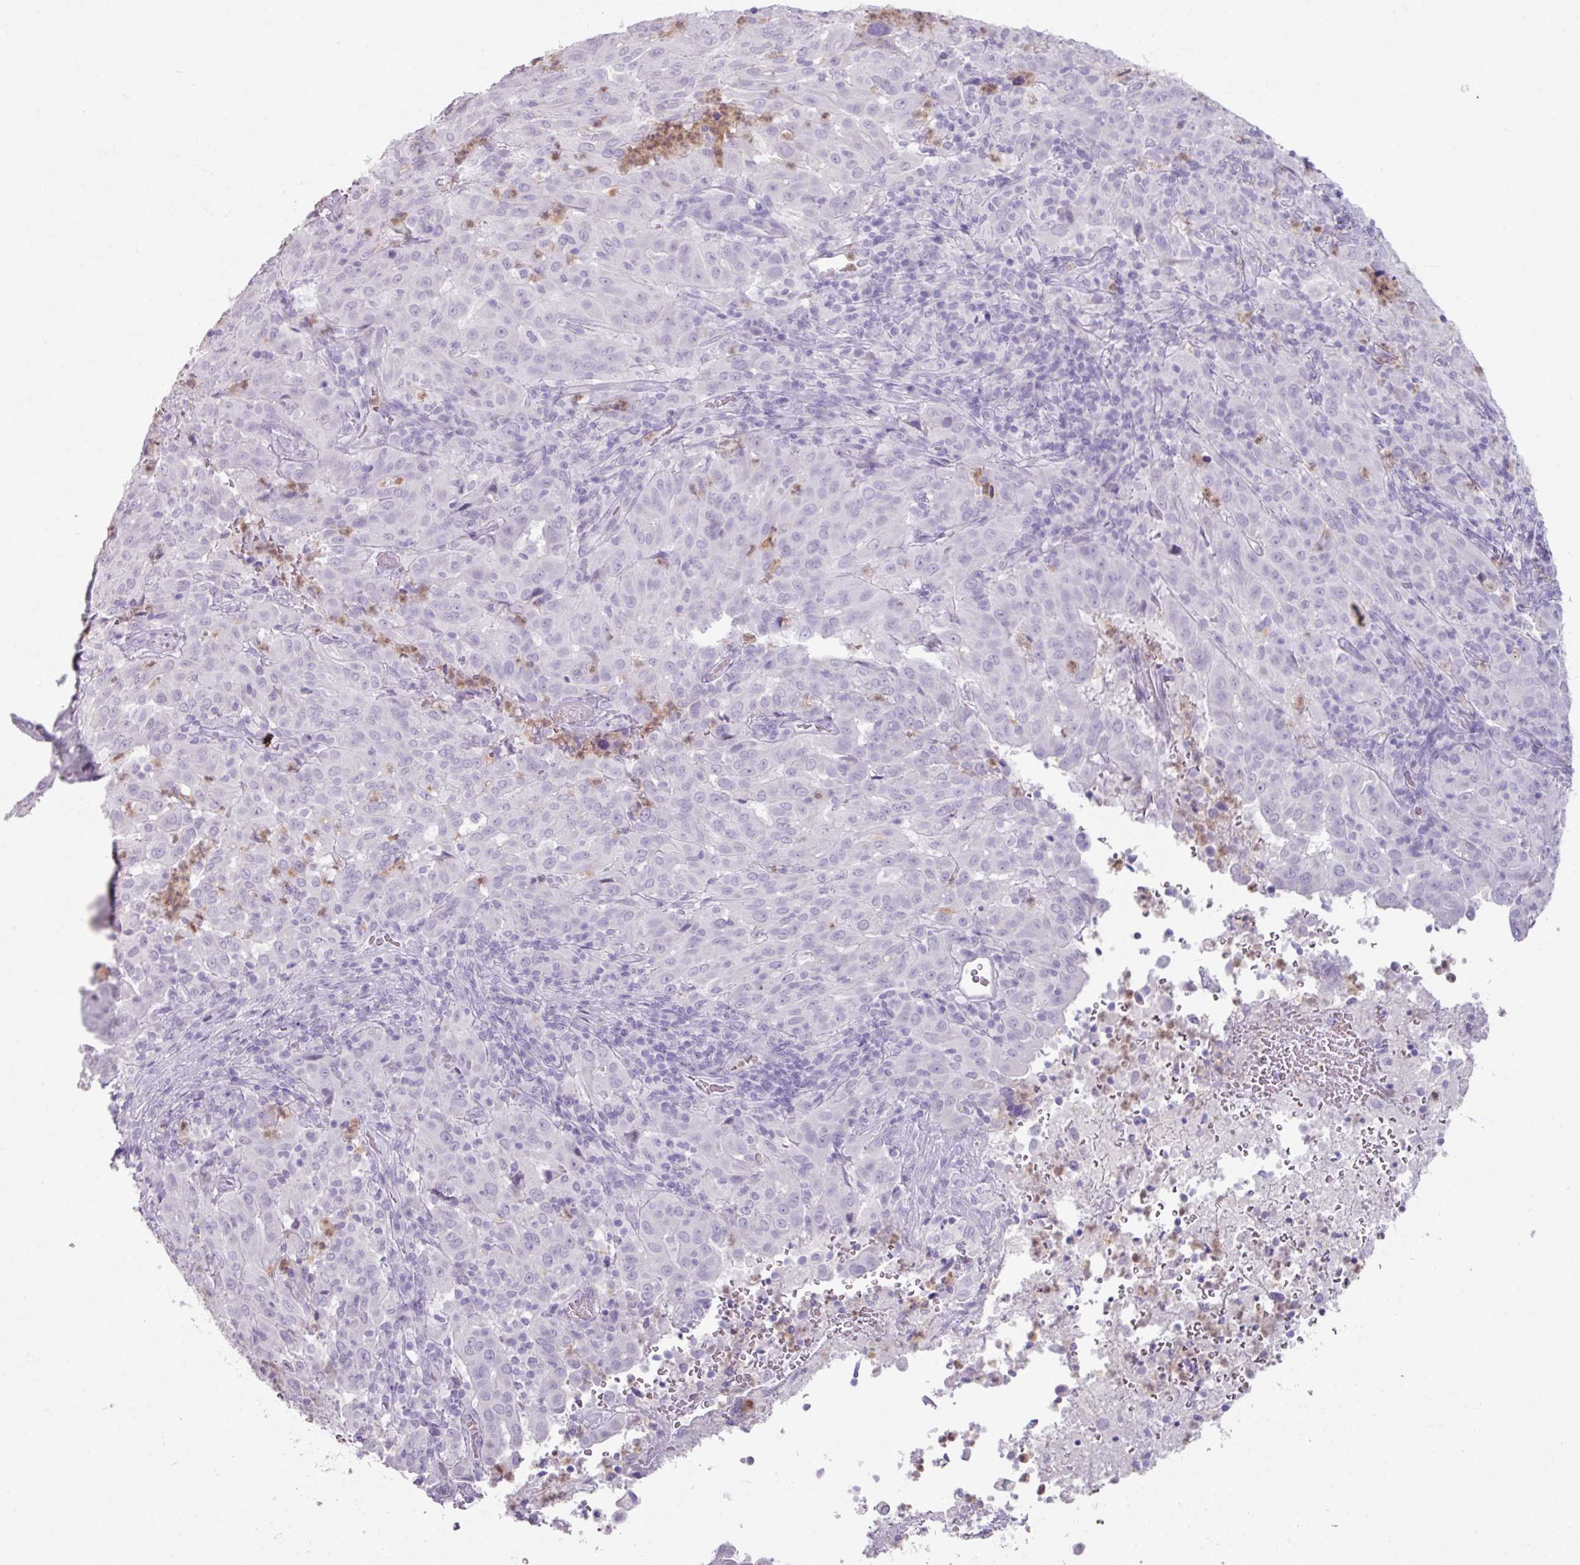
{"staining": {"intensity": "negative", "quantity": "none", "location": "none"}, "tissue": "pancreatic cancer", "cell_type": "Tumor cells", "image_type": "cancer", "snomed": [{"axis": "morphology", "description": "Adenocarcinoma, NOS"}, {"axis": "topography", "description": "Pancreas"}], "caption": "This image is of pancreatic cancer stained with immunohistochemistry to label a protein in brown with the nuclei are counter-stained blue. There is no positivity in tumor cells.", "gene": "ARG1", "patient": {"sex": "male", "age": 63}}